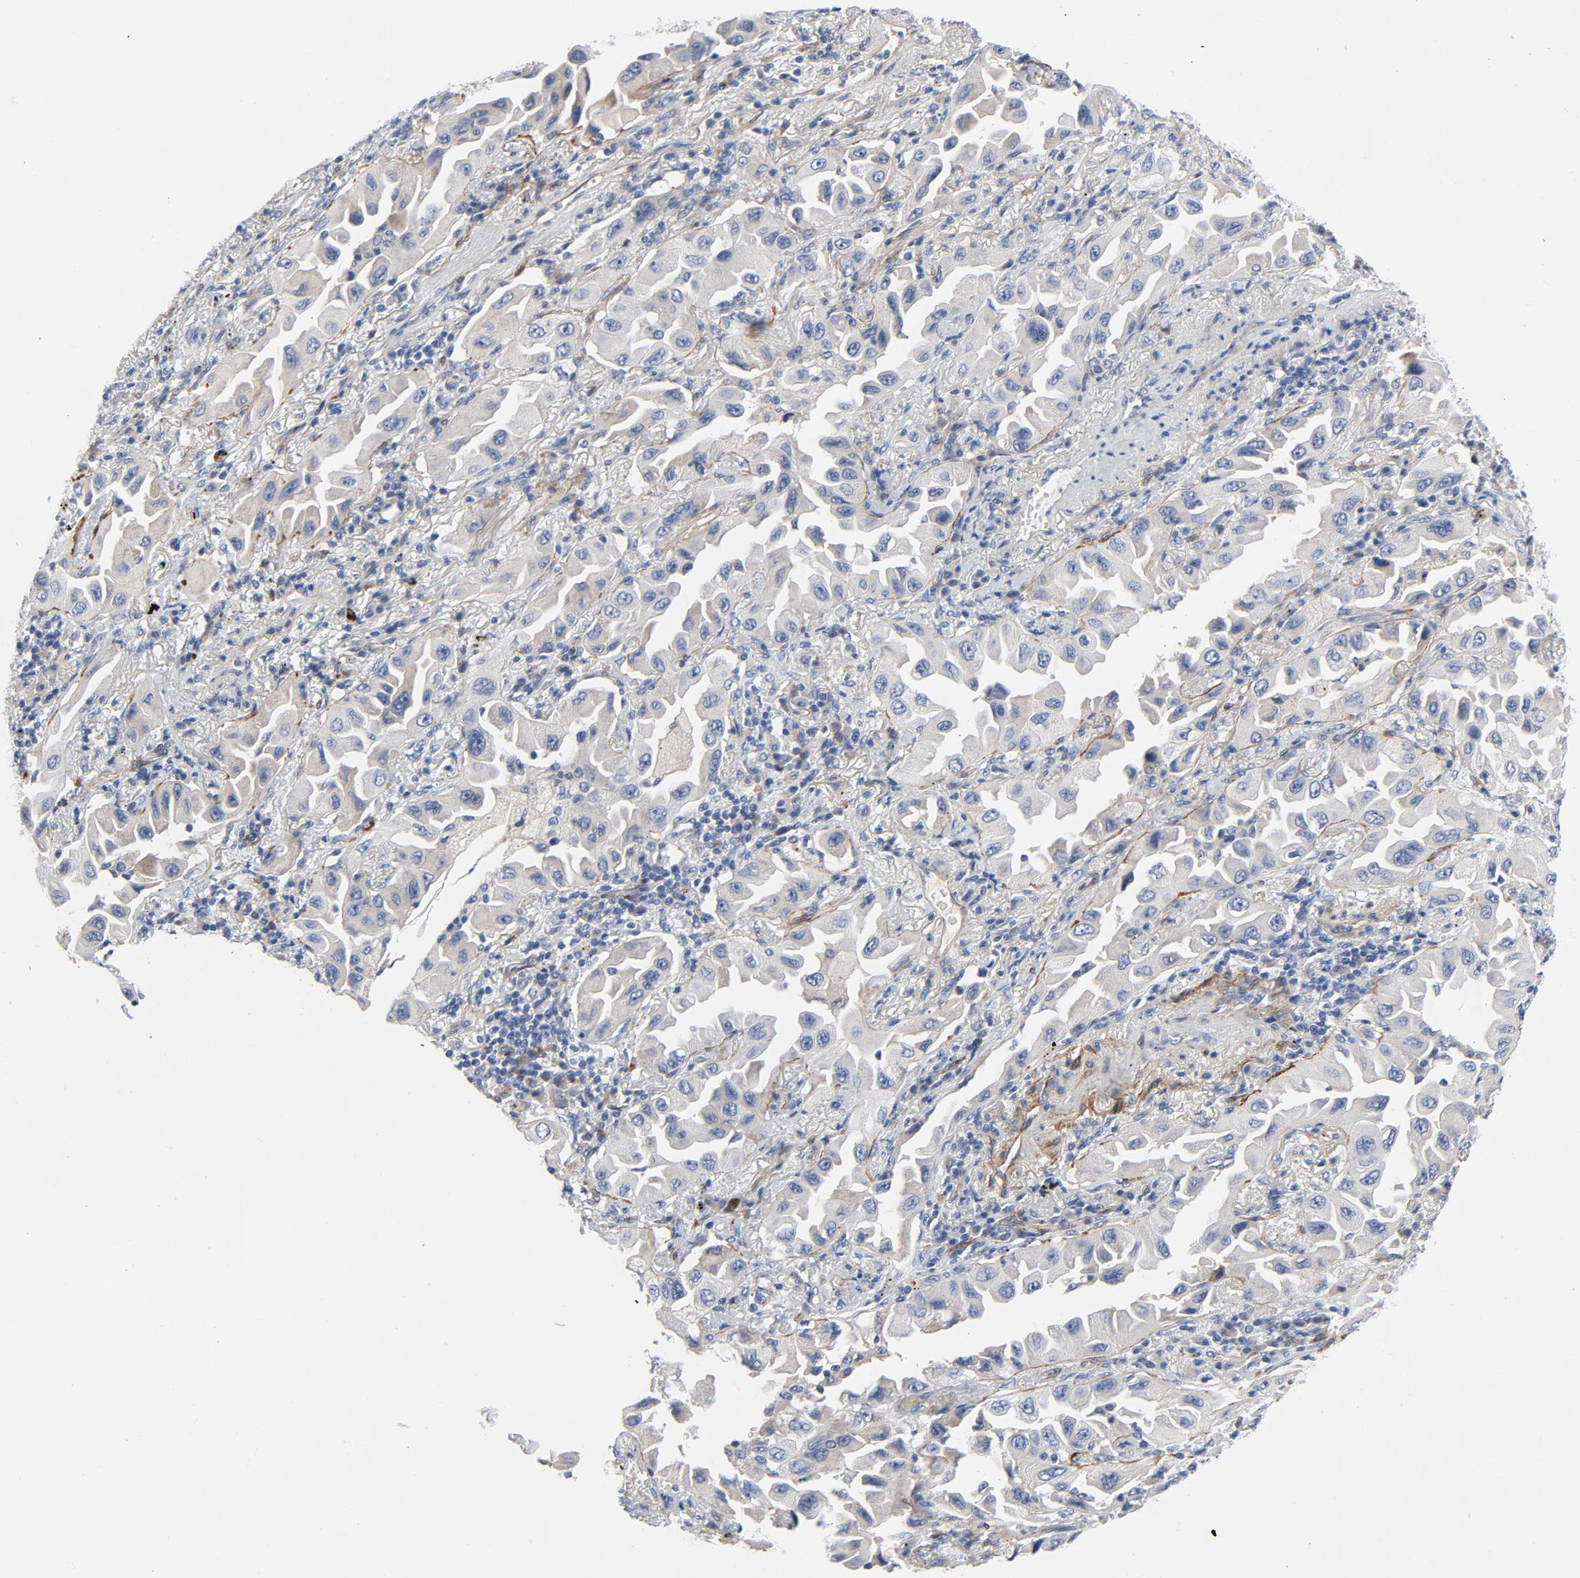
{"staining": {"intensity": "negative", "quantity": "none", "location": "none"}, "tissue": "lung cancer", "cell_type": "Tumor cells", "image_type": "cancer", "snomed": [{"axis": "morphology", "description": "Adenocarcinoma, NOS"}, {"axis": "topography", "description": "Lung"}], "caption": "High magnification brightfield microscopy of lung cancer stained with DAB (brown) and counterstained with hematoxylin (blue): tumor cells show no significant expression.", "gene": "LAMC1", "patient": {"sex": "female", "age": 65}}